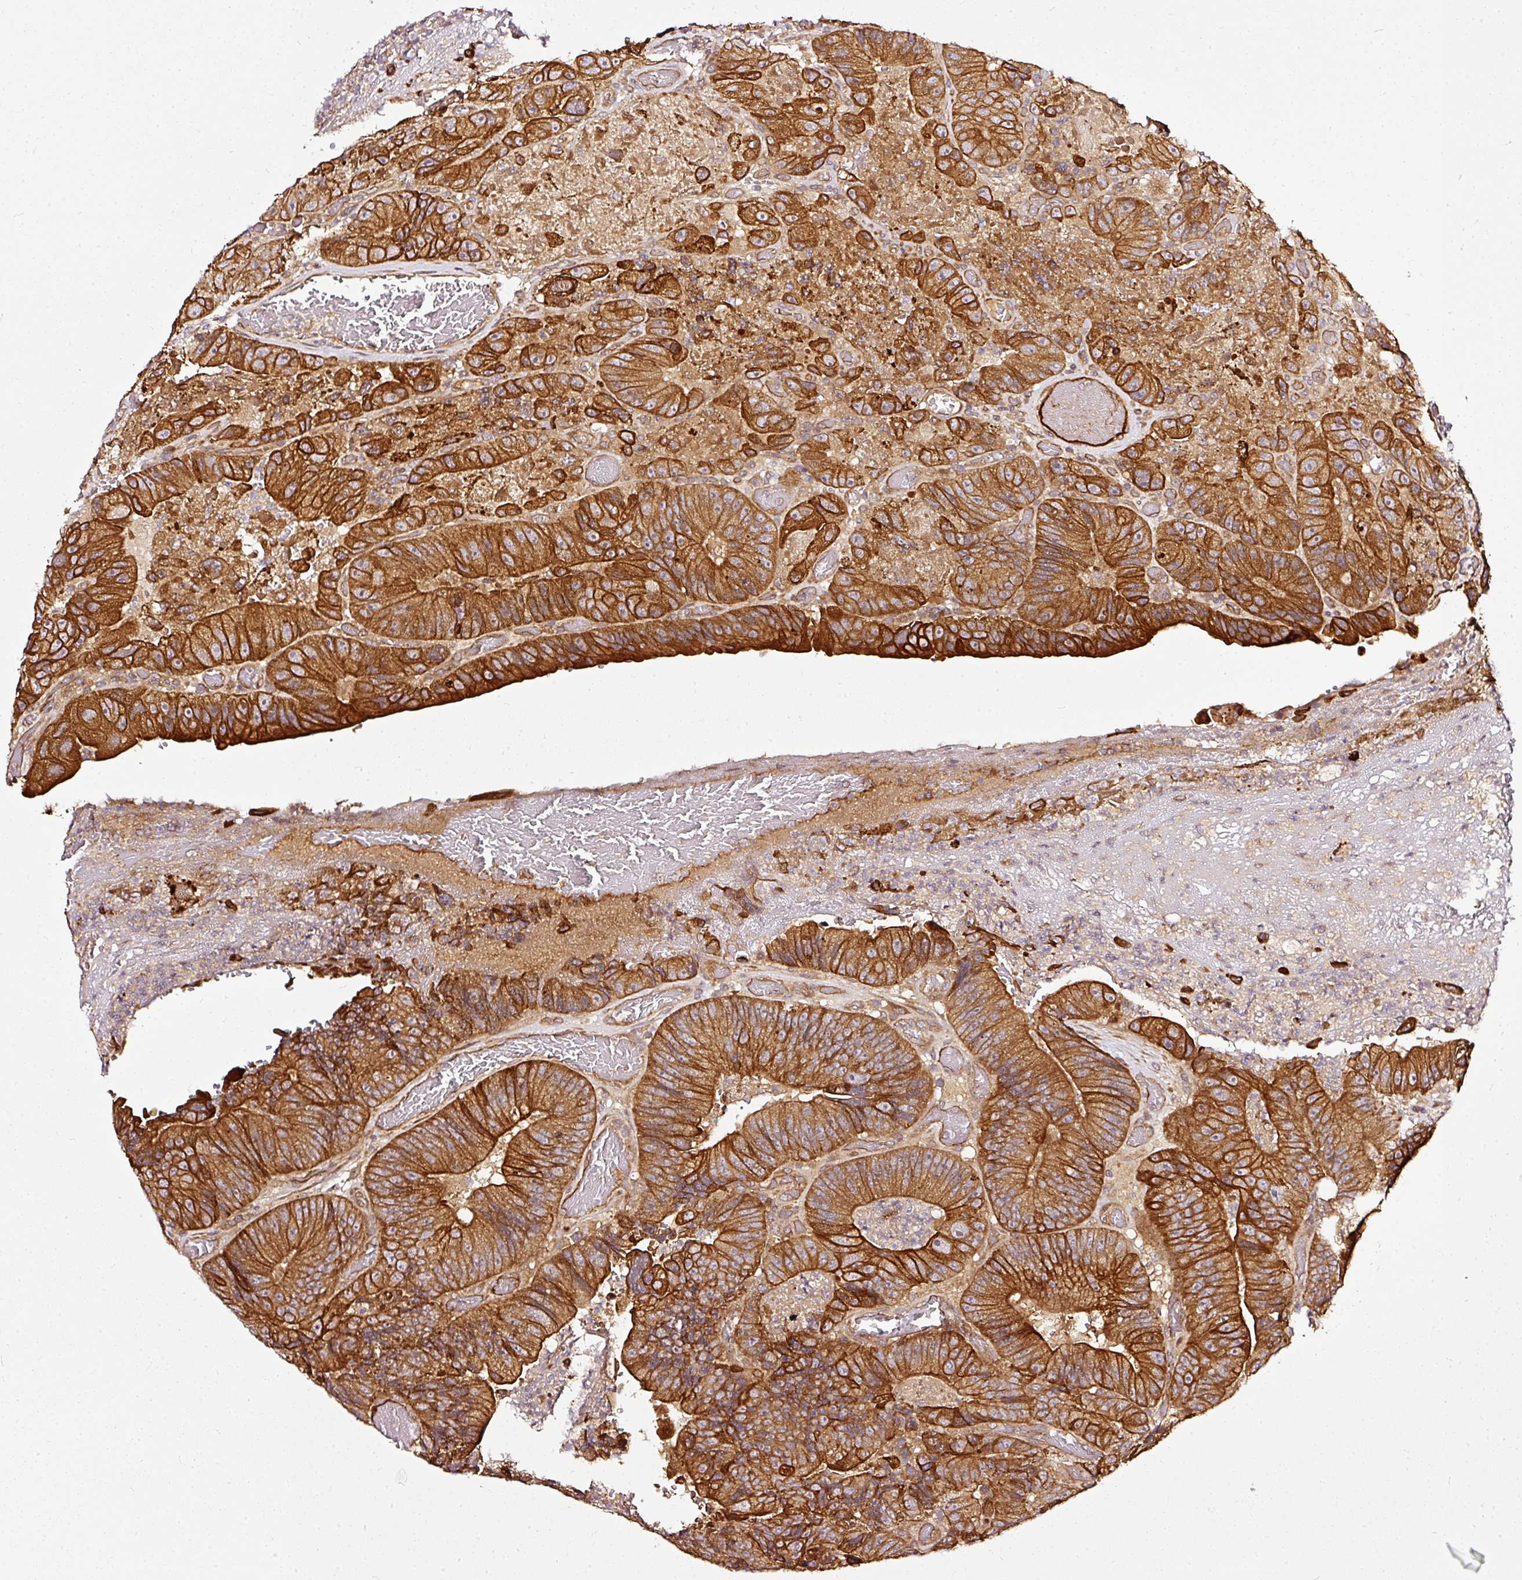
{"staining": {"intensity": "strong", "quantity": ">75%", "location": "cytoplasmic/membranous"}, "tissue": "colorectal cancer", "cell_type": "Tumor cells", "image_type": "cancer", "snomed": [{"axis": "morphology", "description": "Adenocarcinoma, NOS"}, {"axis": "topography", "description": "Colon"}], "caption": "Immunohistochemical staining of colorectal cancer (adenocarcinoma) displays high levels of strong cytoplasmic/membranous positivity in approximately >75% of tumor cells.", "gene": "MIF4GD", "patient": {"sex": "female", "age": 86}}